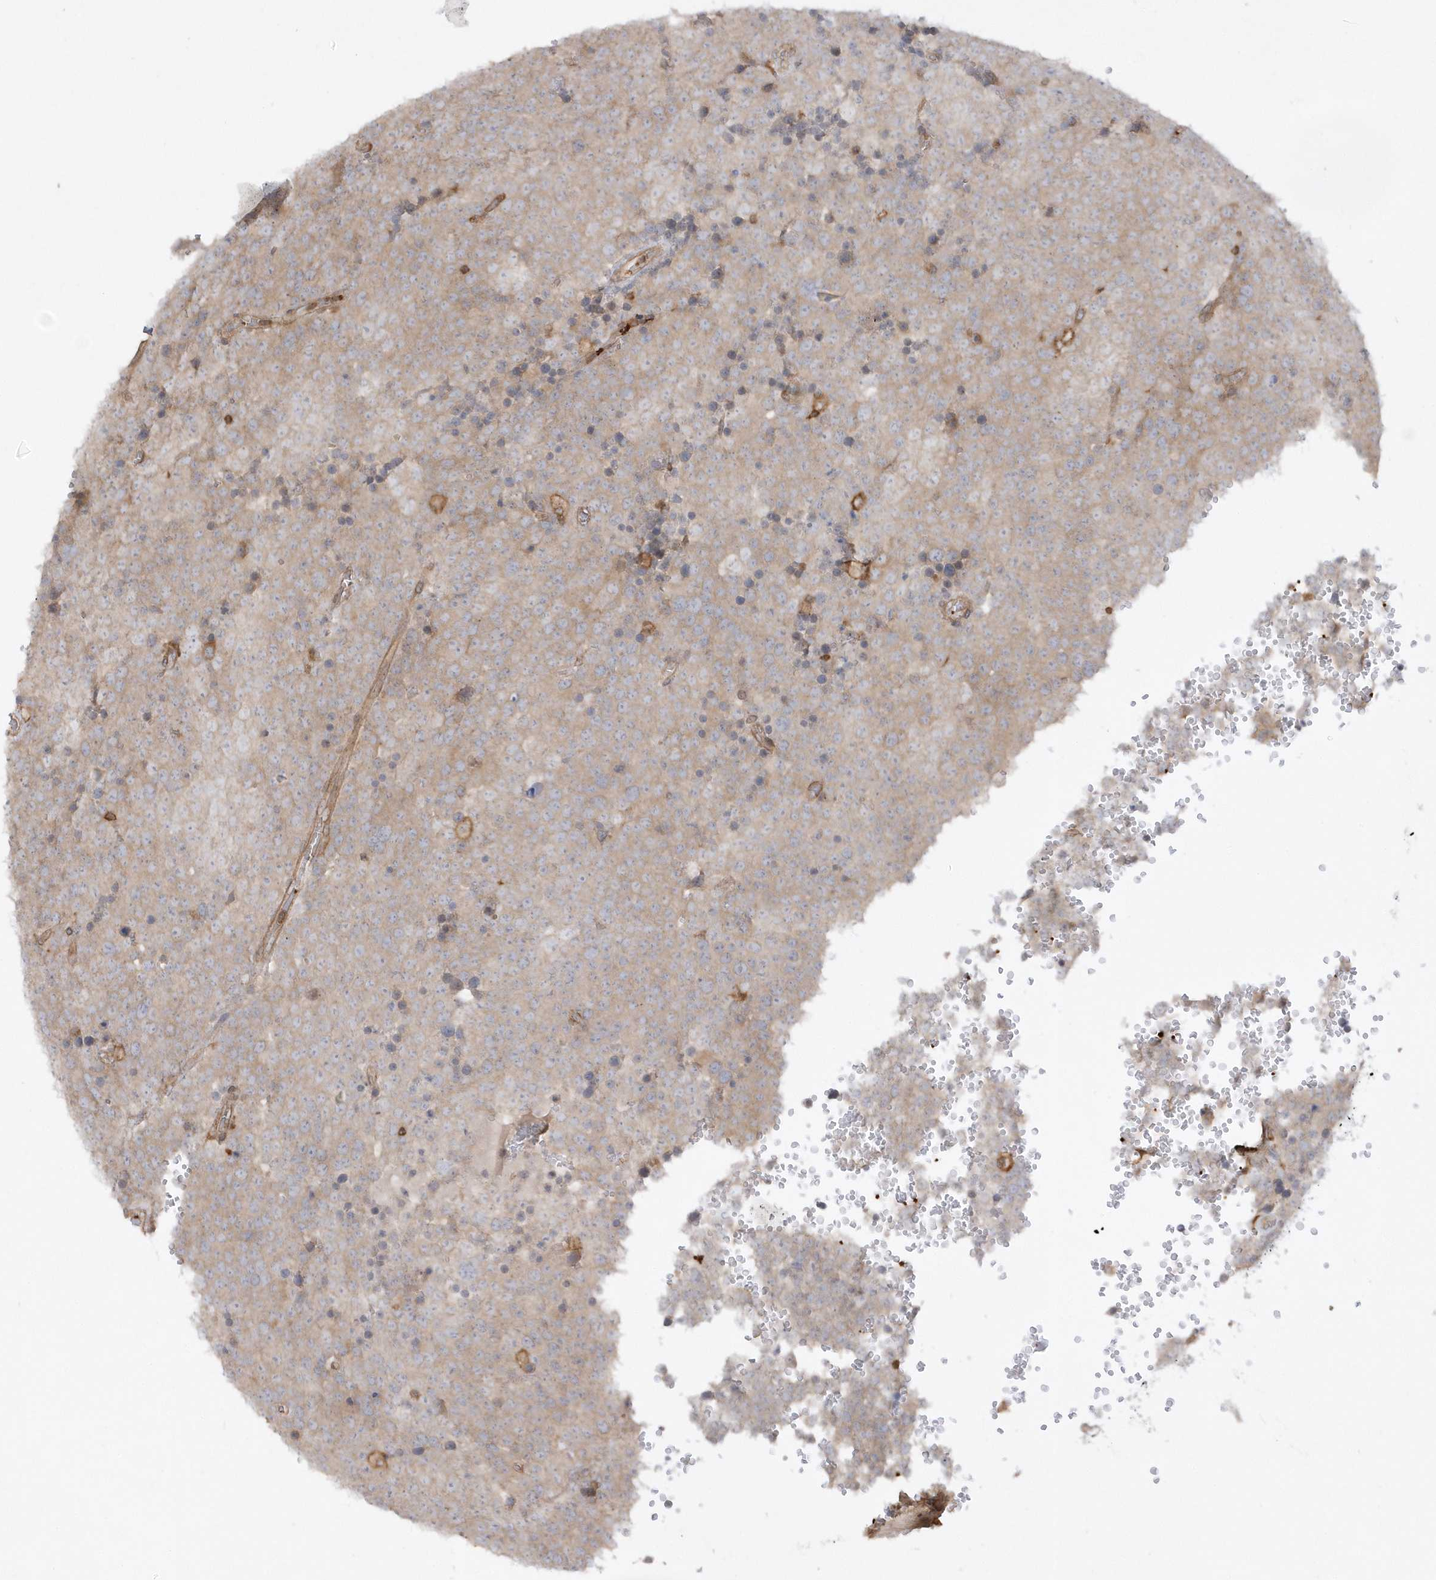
{"staining": {"intensity": "weak", "quantity": ">75%", "location": "cytoplasmic/membranous"}, "tissue": "testis cancer", "cell_type": "Tumor cells", "image_type": "cancer", "snomed": [{"axis": "morphology", "description": "Seminoma, NOS"}, {"axis": "topography", "description": "Testis"}], "caption": "Weak cytoplasmic/membranous protein positivity is present in about >75% of tumor cells in testis cancer (seminoma).", "gene": "BSN", "patient": {"sex": "male", "age": 71}}